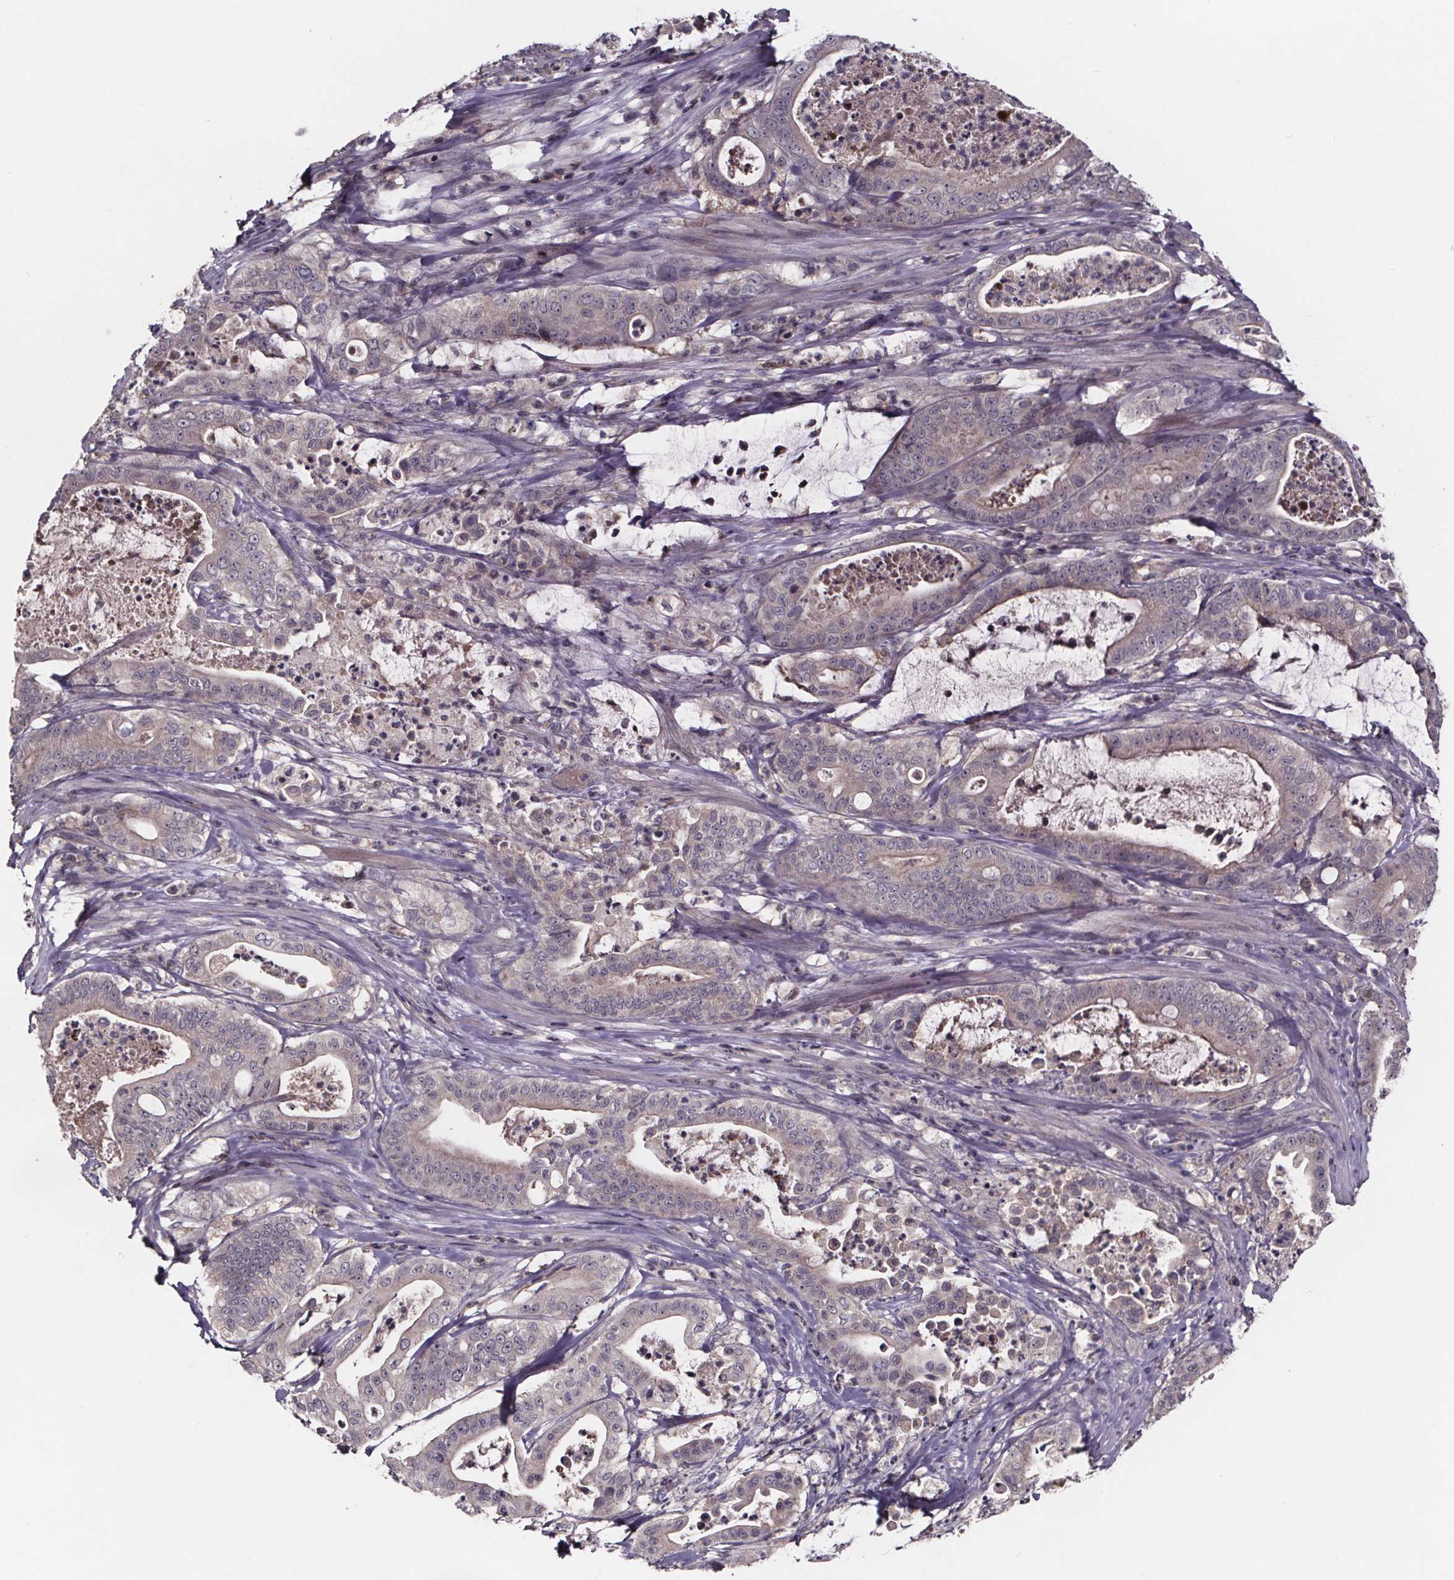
{"staining": {"intensity": "weak", "quantity": "<25%", "location": "cytoplasmic/membranous"}, "tissue": "pancreatic cancer", "cell_type": "Tumor cells", "image_type": "cancer", "snomed": [{"axis": "morphology", "description": "Adenocarcinoma, NOS"}, {"axis": "topography", "description": "Pancreas"}], "caption": "Pancreatic cancer (adenocarcinoma) was stained to show a protein in brown. There is no significant positivity in tumor cells.", "gene": "SMIM1", "patient": {"sex": "male", "age": 71}}